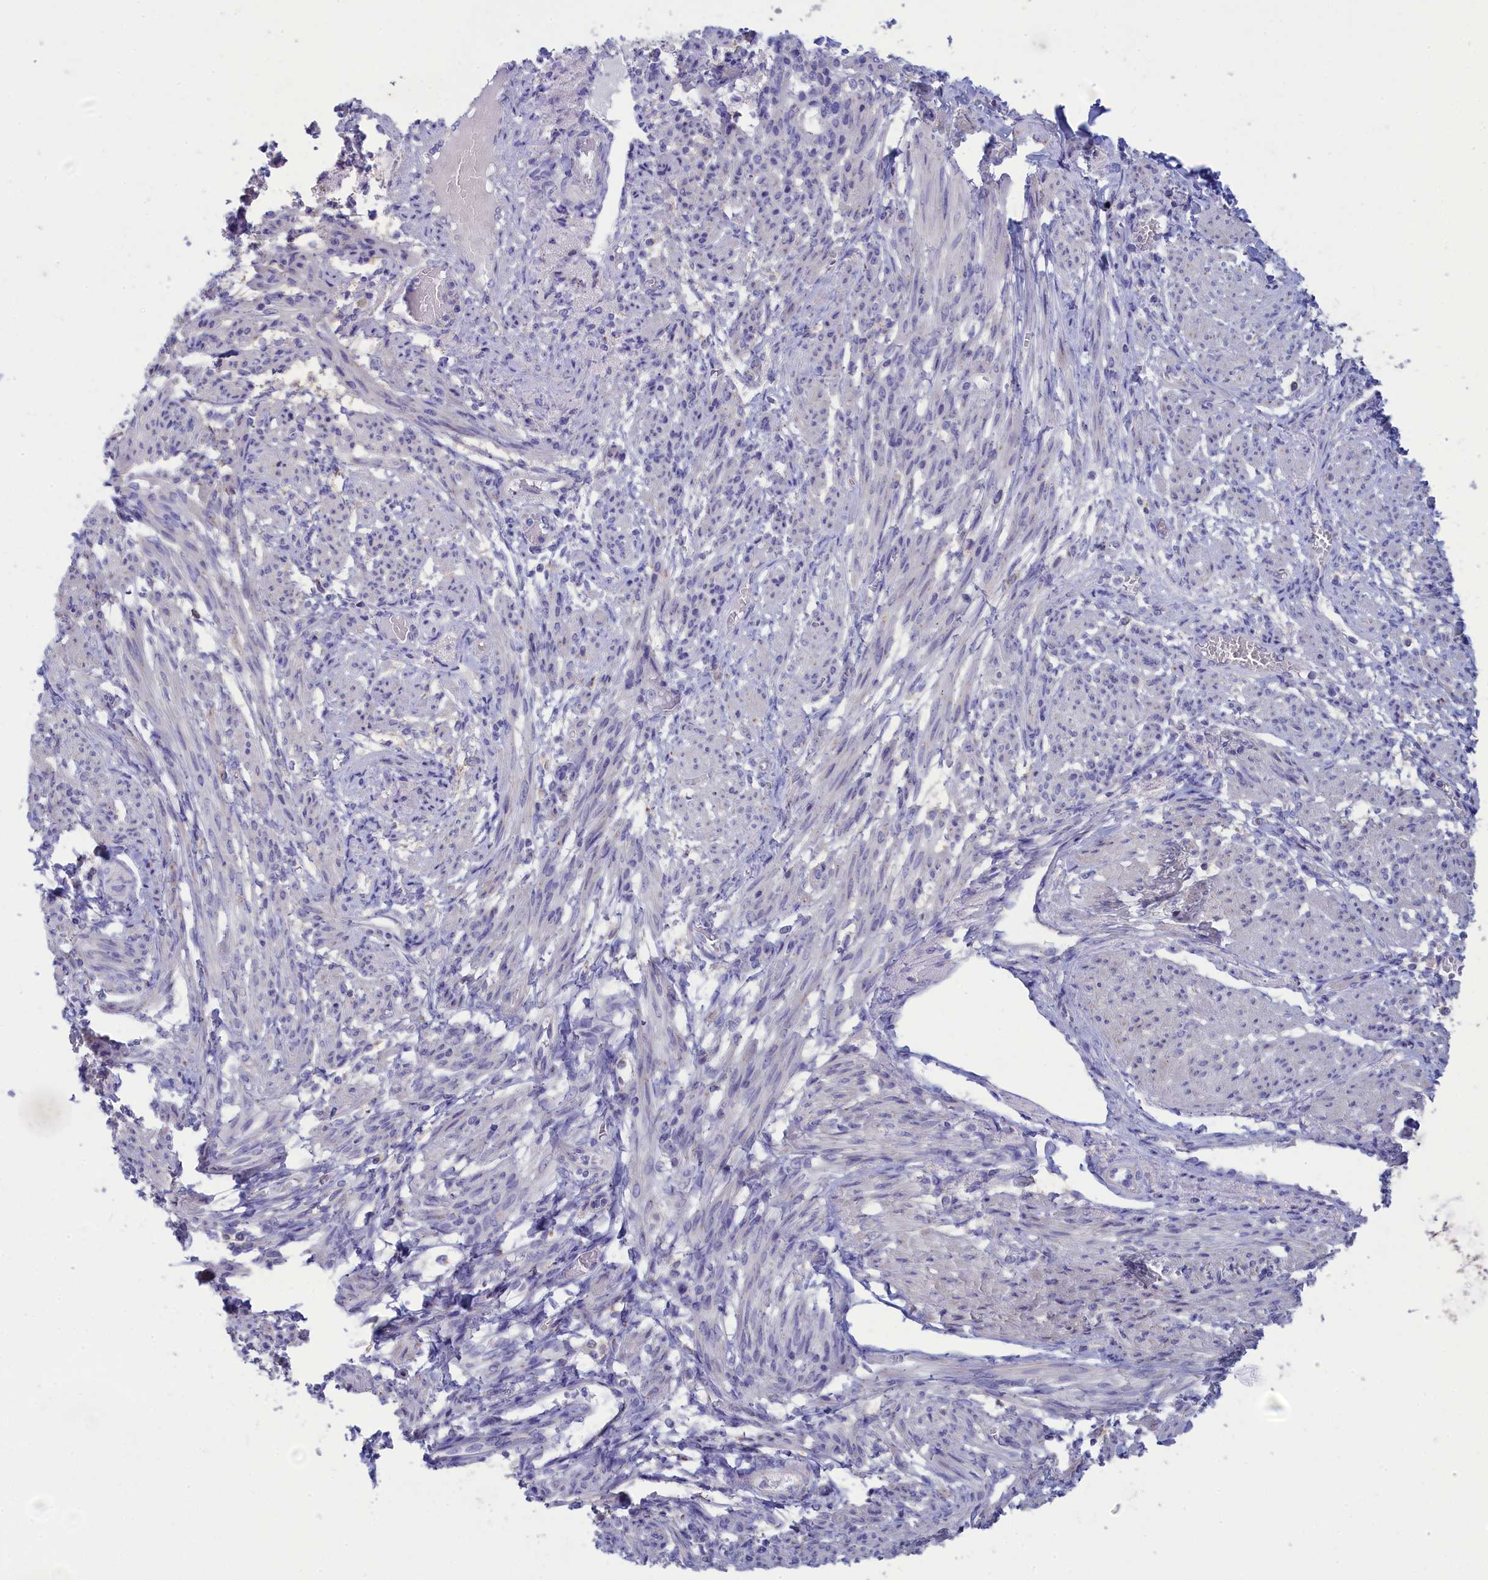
{"staining": {"intensity": "negative", "quantity": "none", "location": "none"}, "tissue": "smooth muscle", "cell_type": "Smooth muscle cells", "image_type": "normal", "snomed": [{"axis": "morphology", "description": "Normal tissue, NOS"}, {"axis": "topography", "description": "Smooth muscle"}], "caption": "High power microscopy histopathology image of an immunohistochemistry photomicrograph of benign smooth muscle, revealing no significant staining in smooth muscle cells.", "gene": "WDR6", "patient": {"sex": "female", "age": 39}}